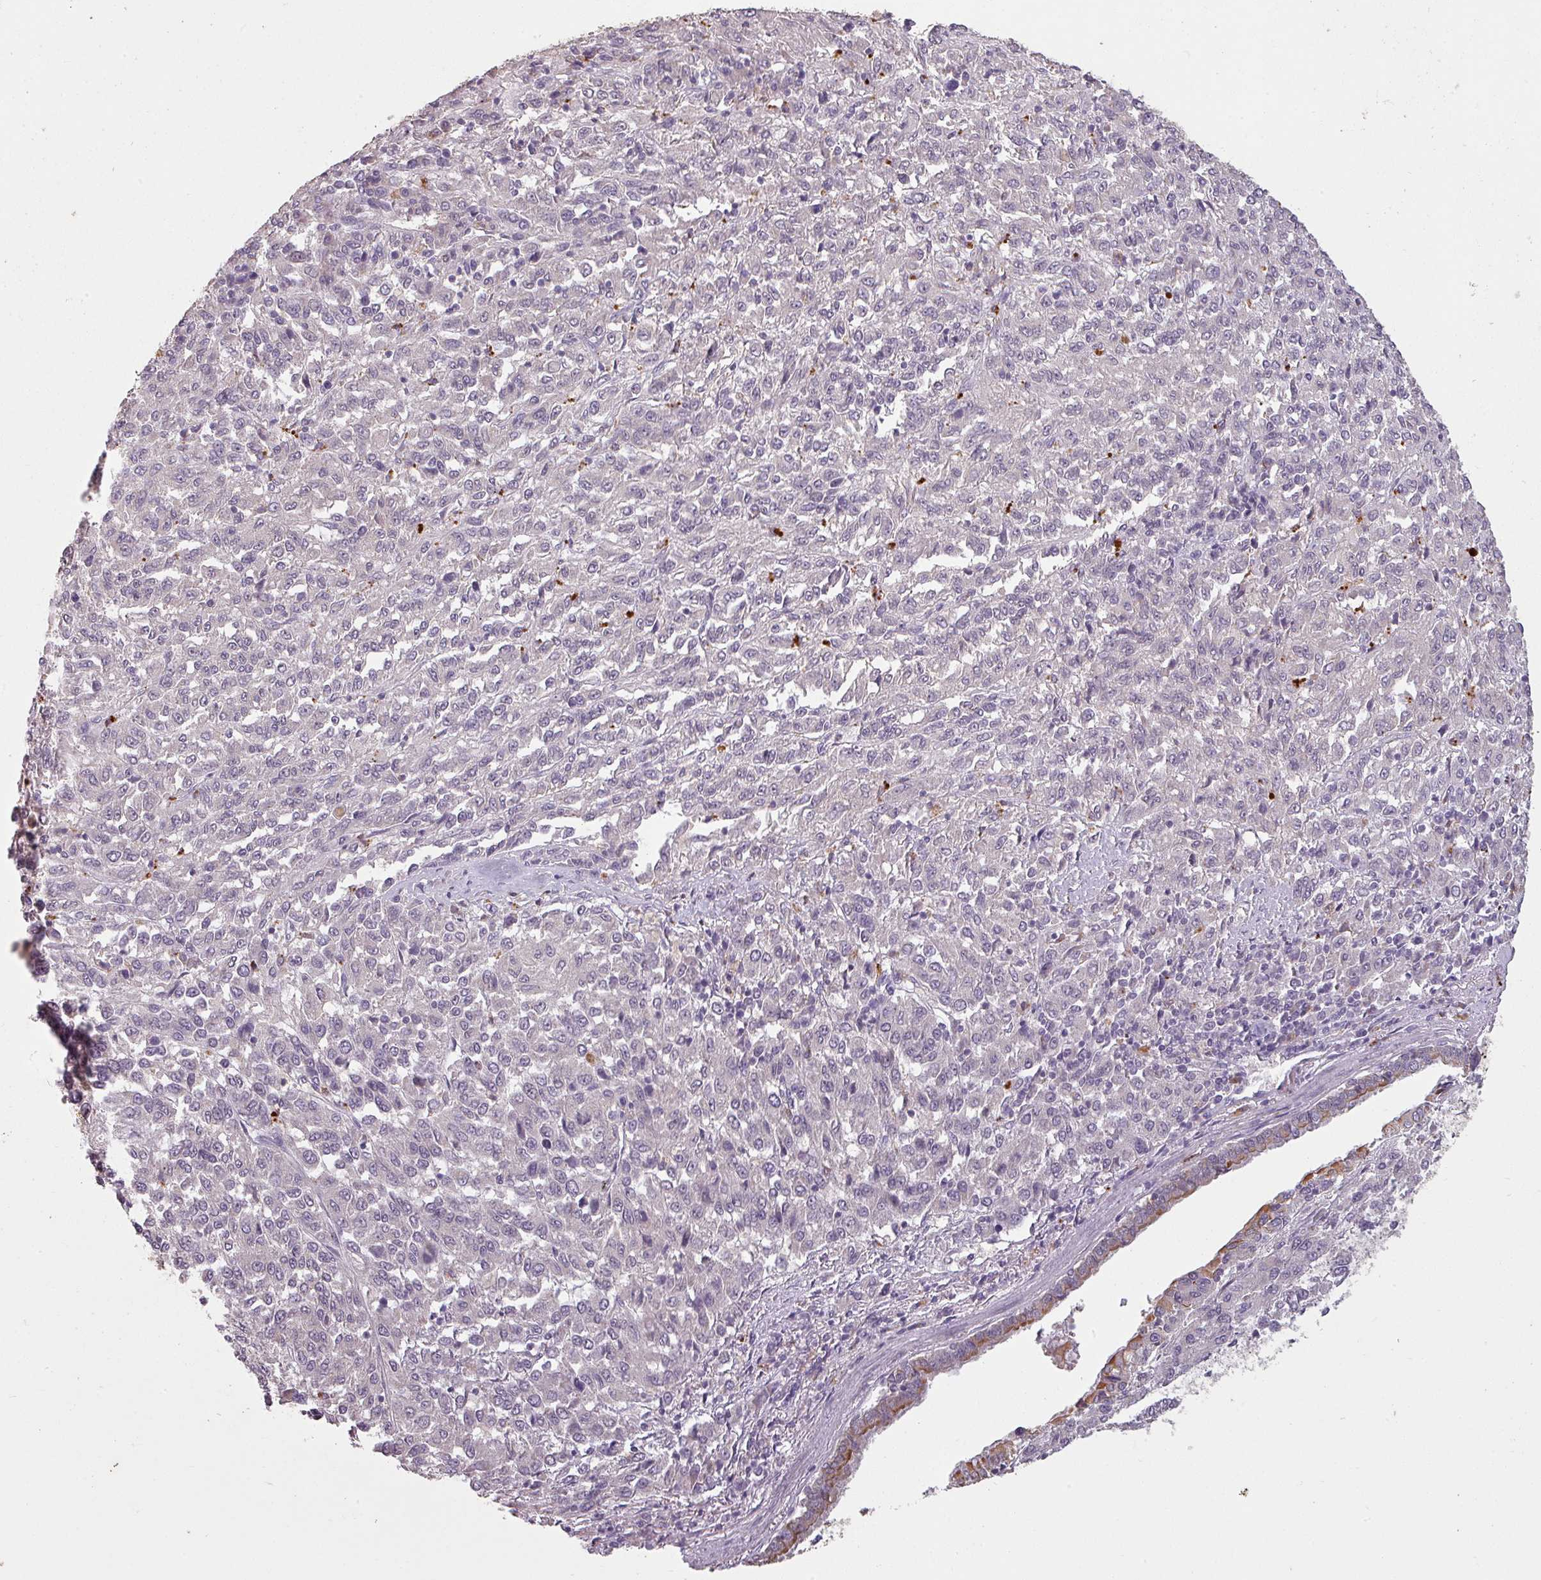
{"staining": {"intensity": "negative", "quantity": "none", "location": "none"}, "tissue": "melanoma", "cell_type": "Tumor cells", "image_type": "cancer", "snomed": [{"axis": "morphology", "description": "Malignant melanoma, Metastatic site"}, {"axis": "topography", "description": "Lung"}], "caption": "Immunohistochemical staining of melanoma reveals no significant positivity in tumor cells. (DAB immunohistochemistry visualized using brightfield microscopy, high magnification).", "gene": "LYPLA1", "patient": {"sex": "male", "age": 64}}